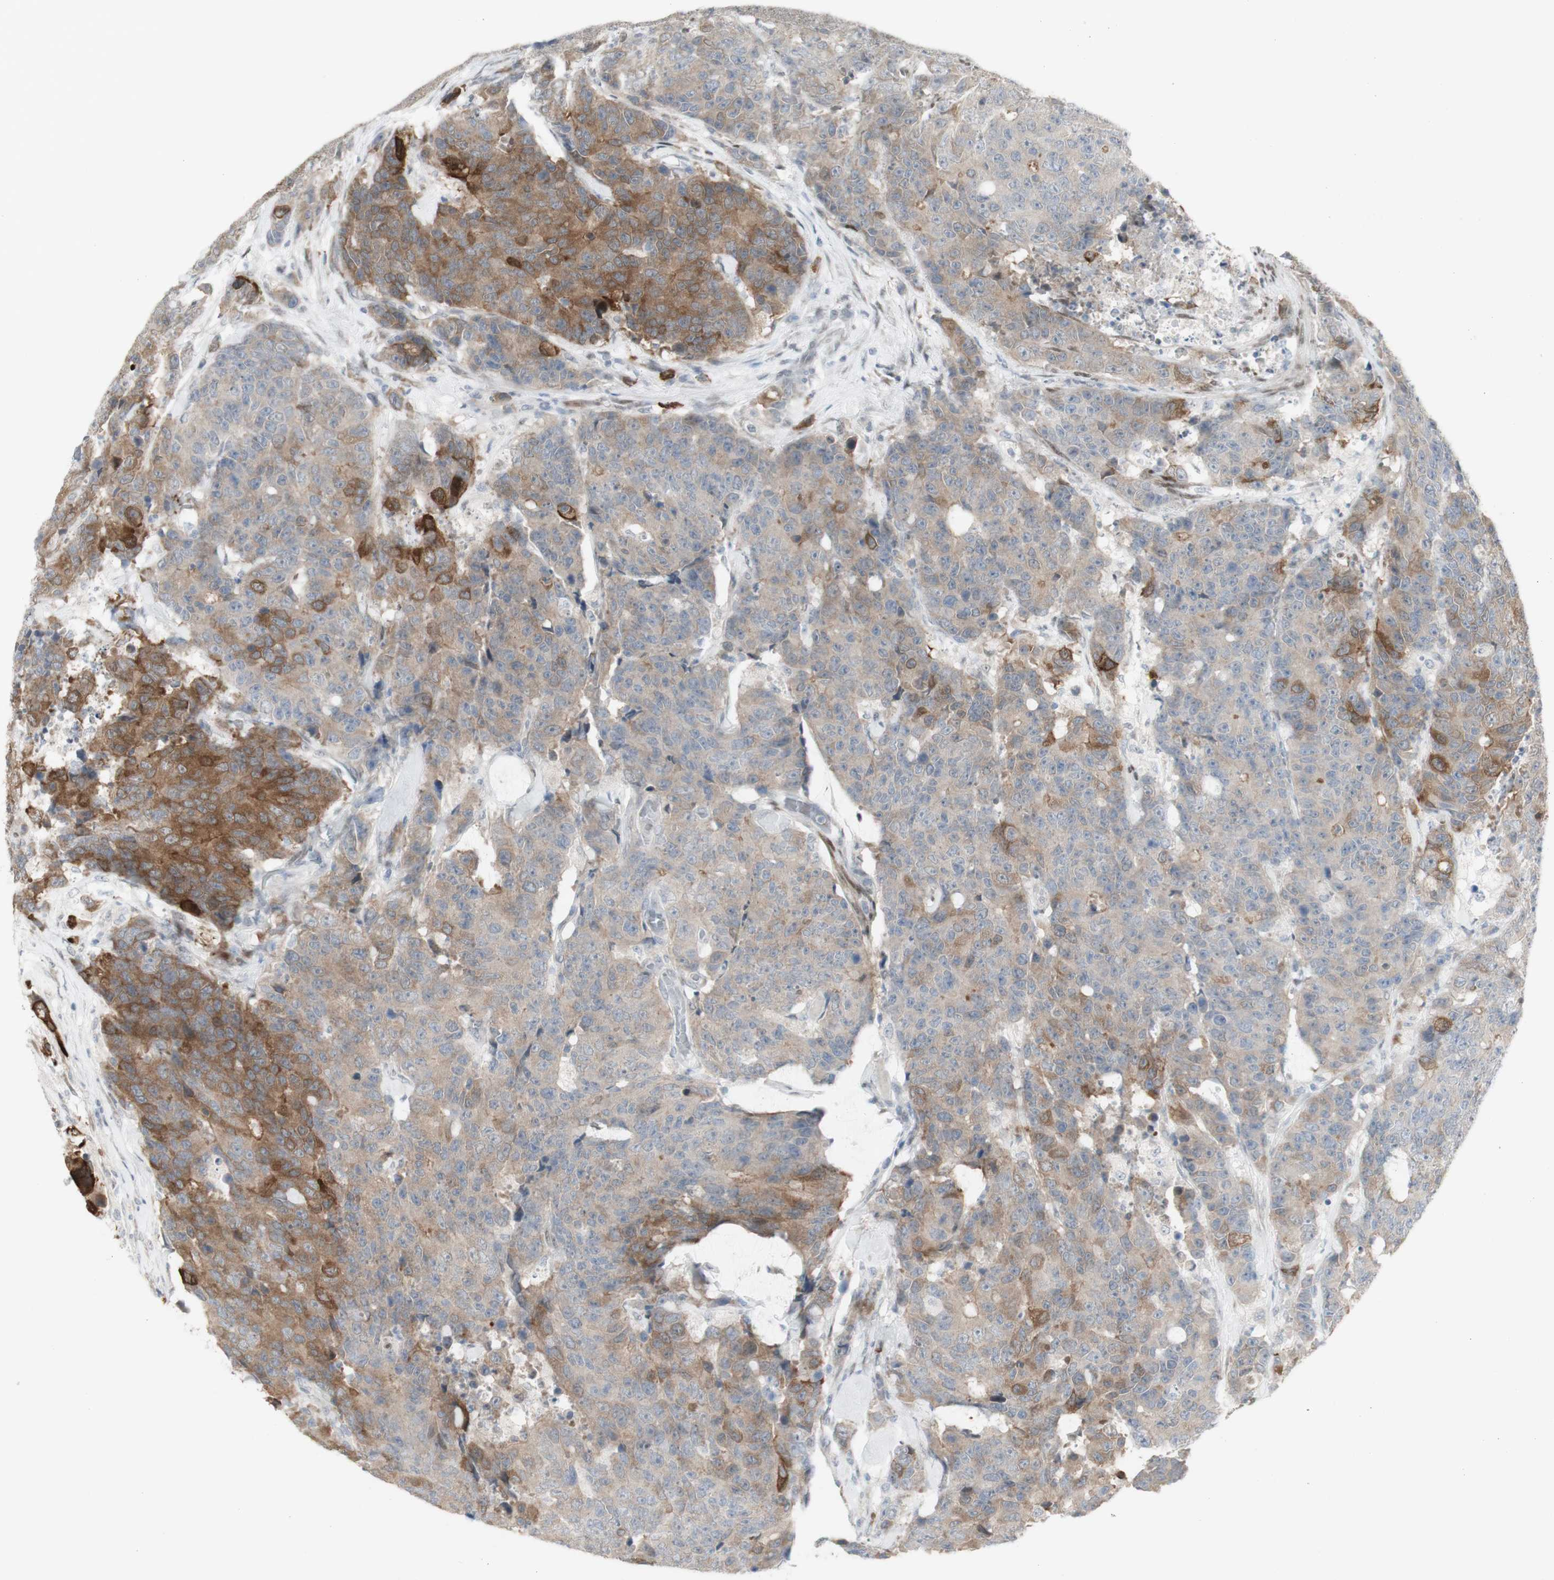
{"staining": {"intensity": "moderate", "quantity": "25%-75%", "location": "cytoplasmic/membranous"}, "tissue": "colorectal cancer", "cell_type": "Tumor cells", "image_type": "cancer", "snomed": [{"axis": "morphology", "description": "Adenocarcinoma, NOS"}, {"axis": "topography", "description": "Colon"}], "caption": "IHC staining of colorectal cancer, which demonstrates medium levels of moderate cytoplasmic/membranous positivity in about 25%-75% of tumor cells indicating moderate cytoplasmic/membranous protein staining. The staining was performed using DAB (3,3'-diaminobenzidine) (brown) for protein detection and nuclei were counterstained in hematoxylin (blue).", "gene": "C1orf116", "patient": {"sex": "female", "age": 86}}